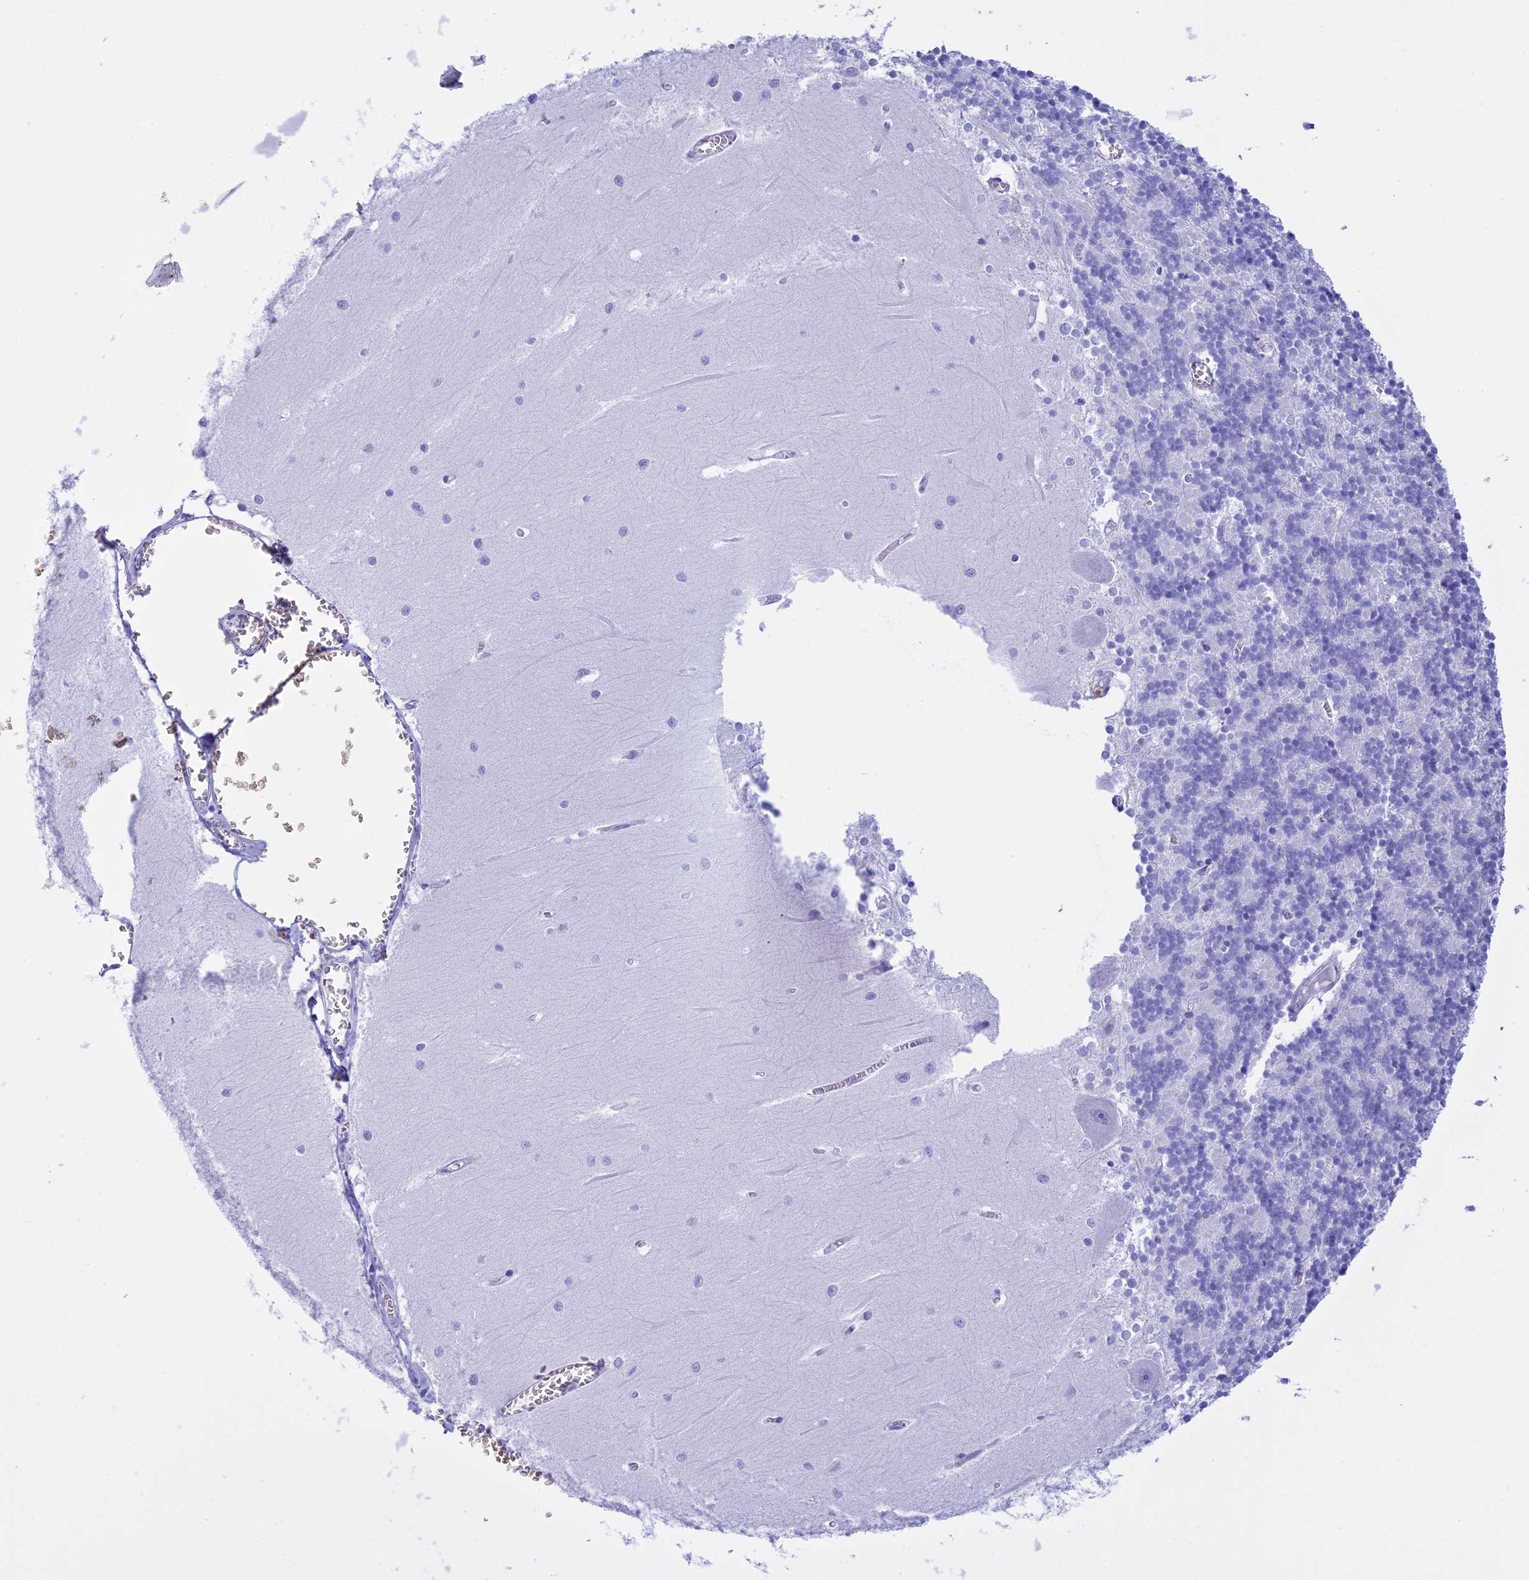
{"staining": {"intensity": "negative", "quantity": "none", "location": "none"}, "tissue": "cerebellum", "cell_type": "Cells in granular layer", "image_type": "normal", "snomed": [{"axis": "morphology", "description": "Normal tissue, NOS"}, {"axis": "topography", "description": "Cerebellum"}], "caption": "Cerebellum stained for a protein using immunohistochemistry (IHC) exhibits no expression cells in granular layer.", "gene": "BRI3", "patient": {"sex": "male", "age": 37}}